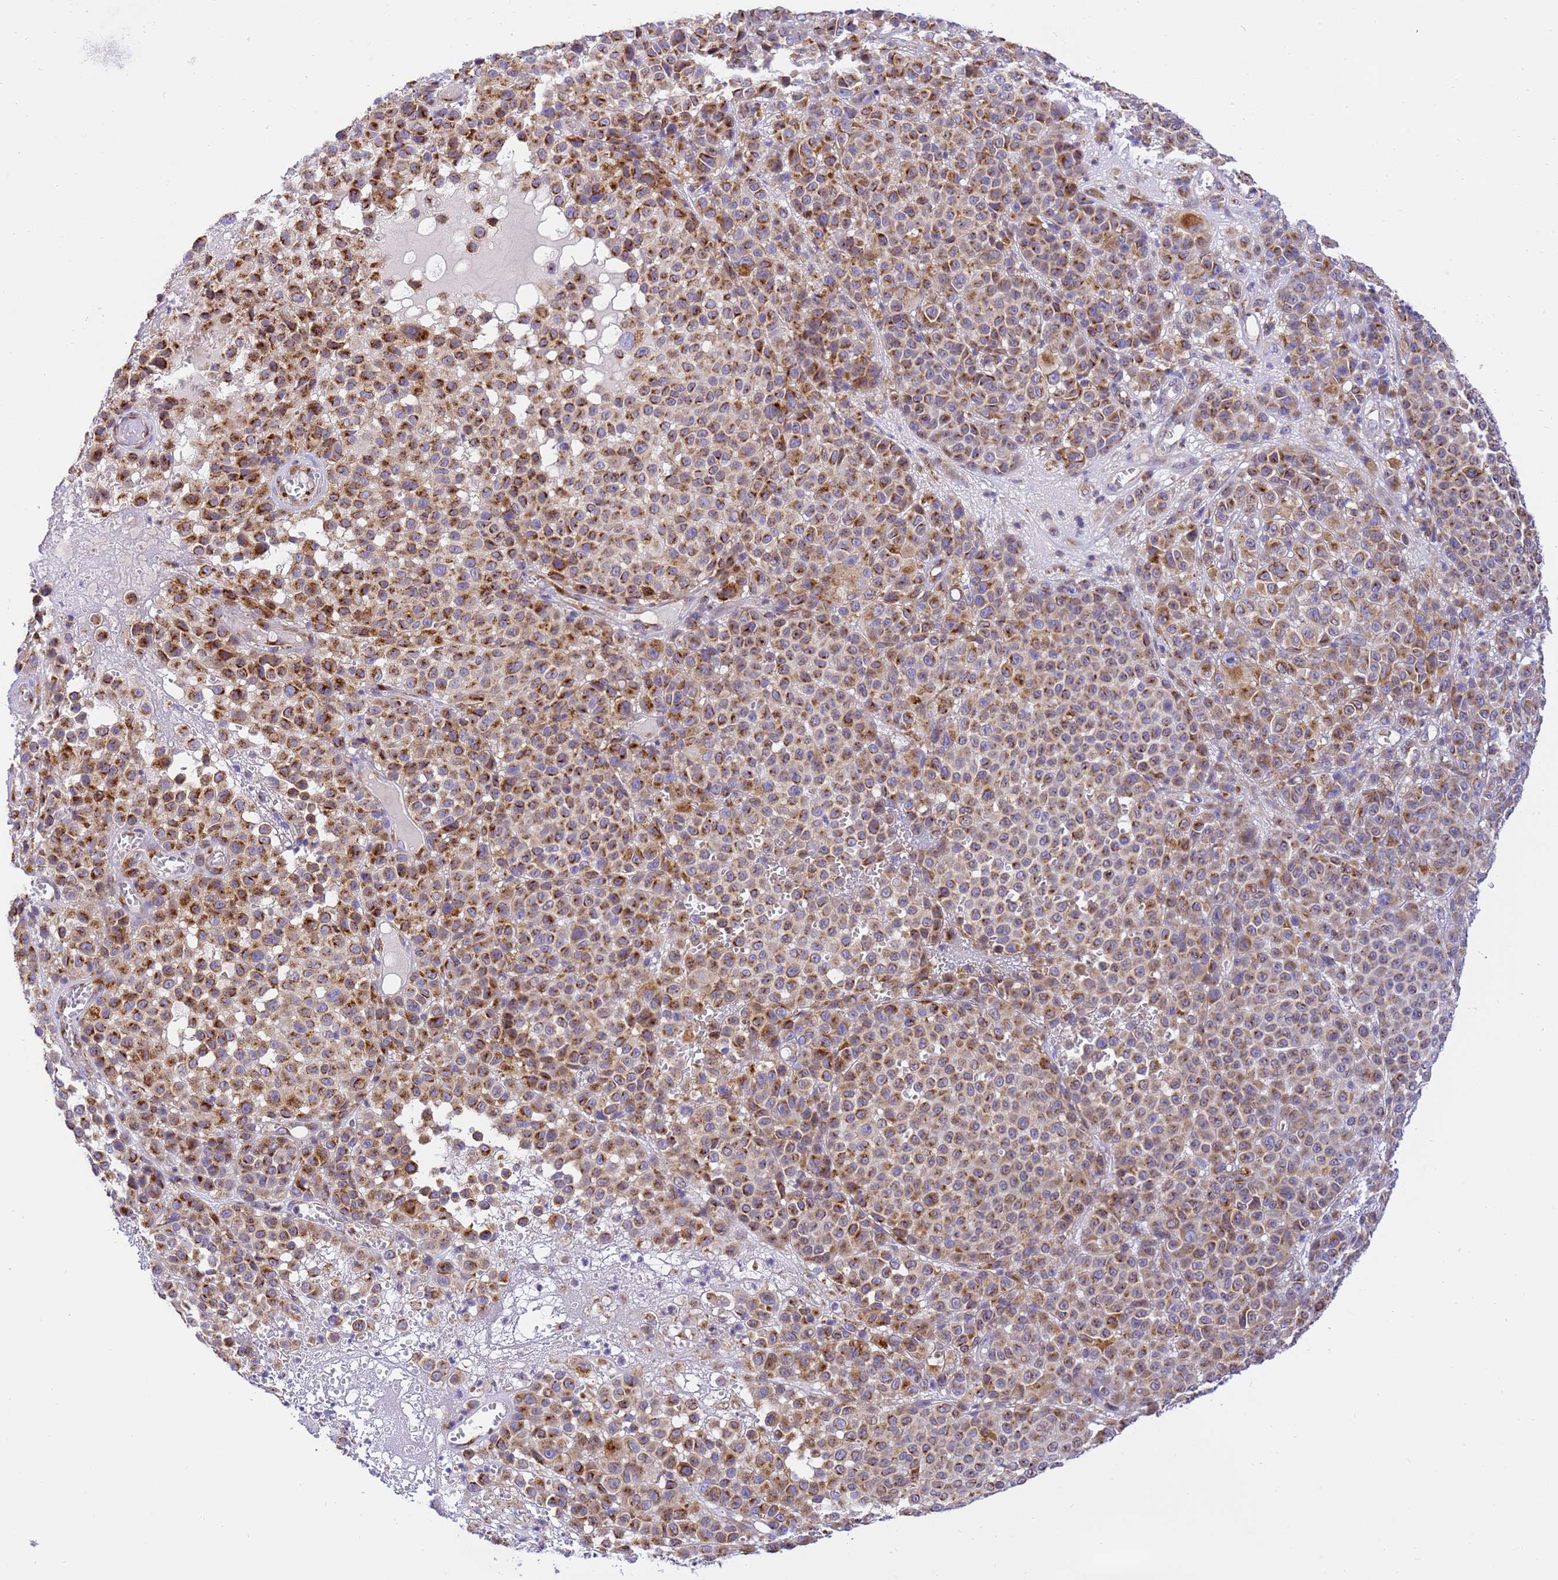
{"staining": {"intensity": "strong", "quantity": ">75%", "location": "cytoplasmic/membranous"}, "tissue": "melanoma", "cell_type": "Tumor cells", "image_type": "cancer", "snomed": [{"axis": "morphology", "description": "Malignant melanoma, NOS"}, {"axis": "topography", "description": "Skin"}], "caption": "Brown immunohistochemical staining in malignant melanoma displays strong cytoplasmic/membranous positivity in about >75% of tumor cells.", "gene": "RHBDD3", "patient": {"sex": "female", "age": 94}}